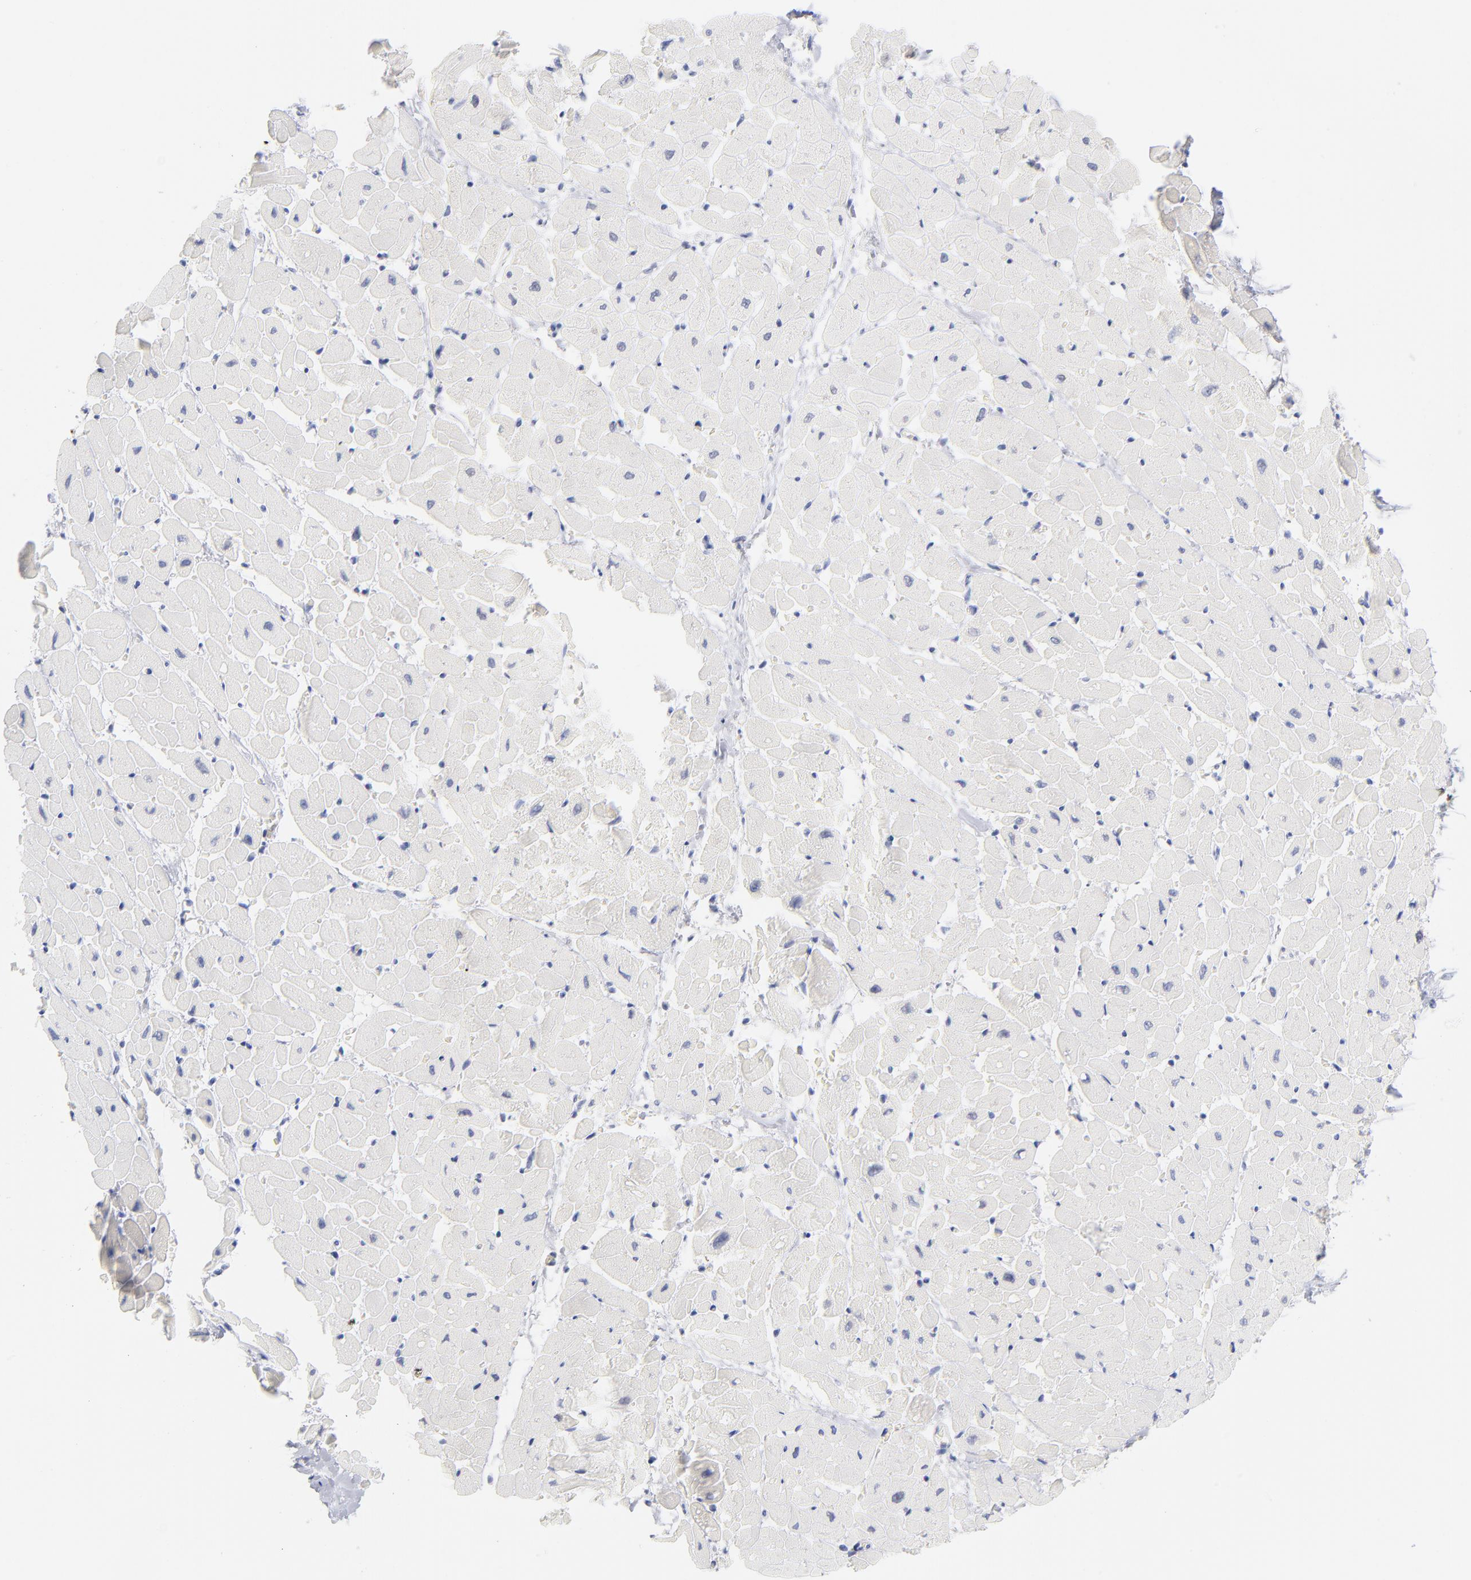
{"staining": {"intensity": "negative", "quantity": "none", "location": "none"}, "tissue": "heart muscle", "cell_type": "Cardiomyocytes", "image_type": "normal", "snomed": [{"axis": "morphology", "description": "Normal tissue, NOS"}, {"axis": "topography", "description": "Heart"}], "caption": "The image reveals no significant expression in cardiomyocytes of heart muscle. (DAB (3,3'-diaminobenzidine) immunohistochemistry with hematoxylin counter stain).", "gene": "KHNYN", "patient": {"sex": "male", "age": 45}}